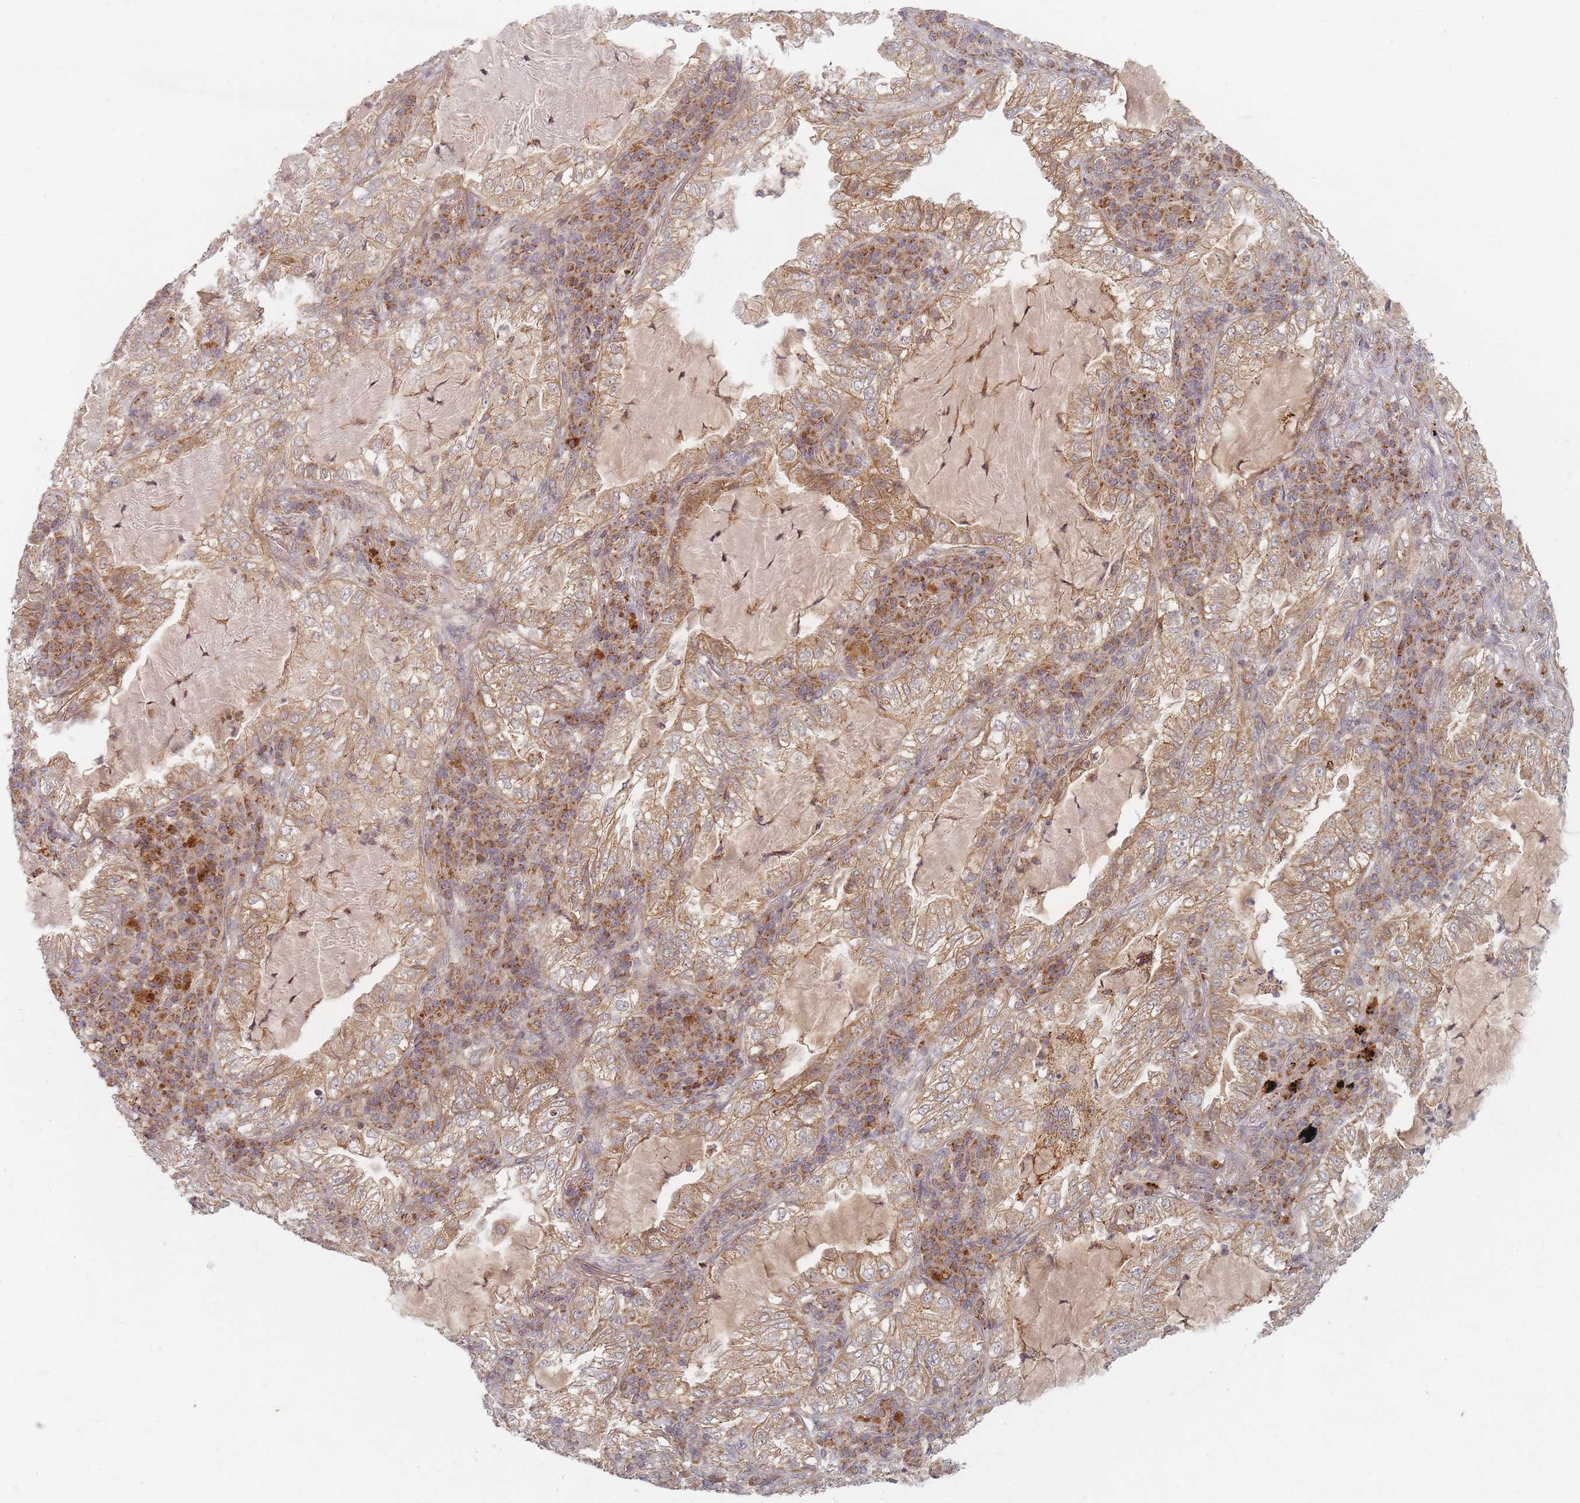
{"staining": {"intensity": "moderate", "quantity": ">75%", "location": "cytoplasmic/membranous"}, "tissue": "lung cancer", "cell_type": "Tumor cells", "image_type": "cancer", "snomed": [{"axis": "morphology", "description": "Adenocarcinoma, NOS"}, {"axis": "topography", "description": "Lung"}], "caption": "About >75% of tumor cells in human lung adenocarcinoma reveal moderate cytoplasmic/membranous protein staining as visualized by brown immunohistochemical staining.", "gene": "RADX", "patient": {"sex": "female", "age": 73}}